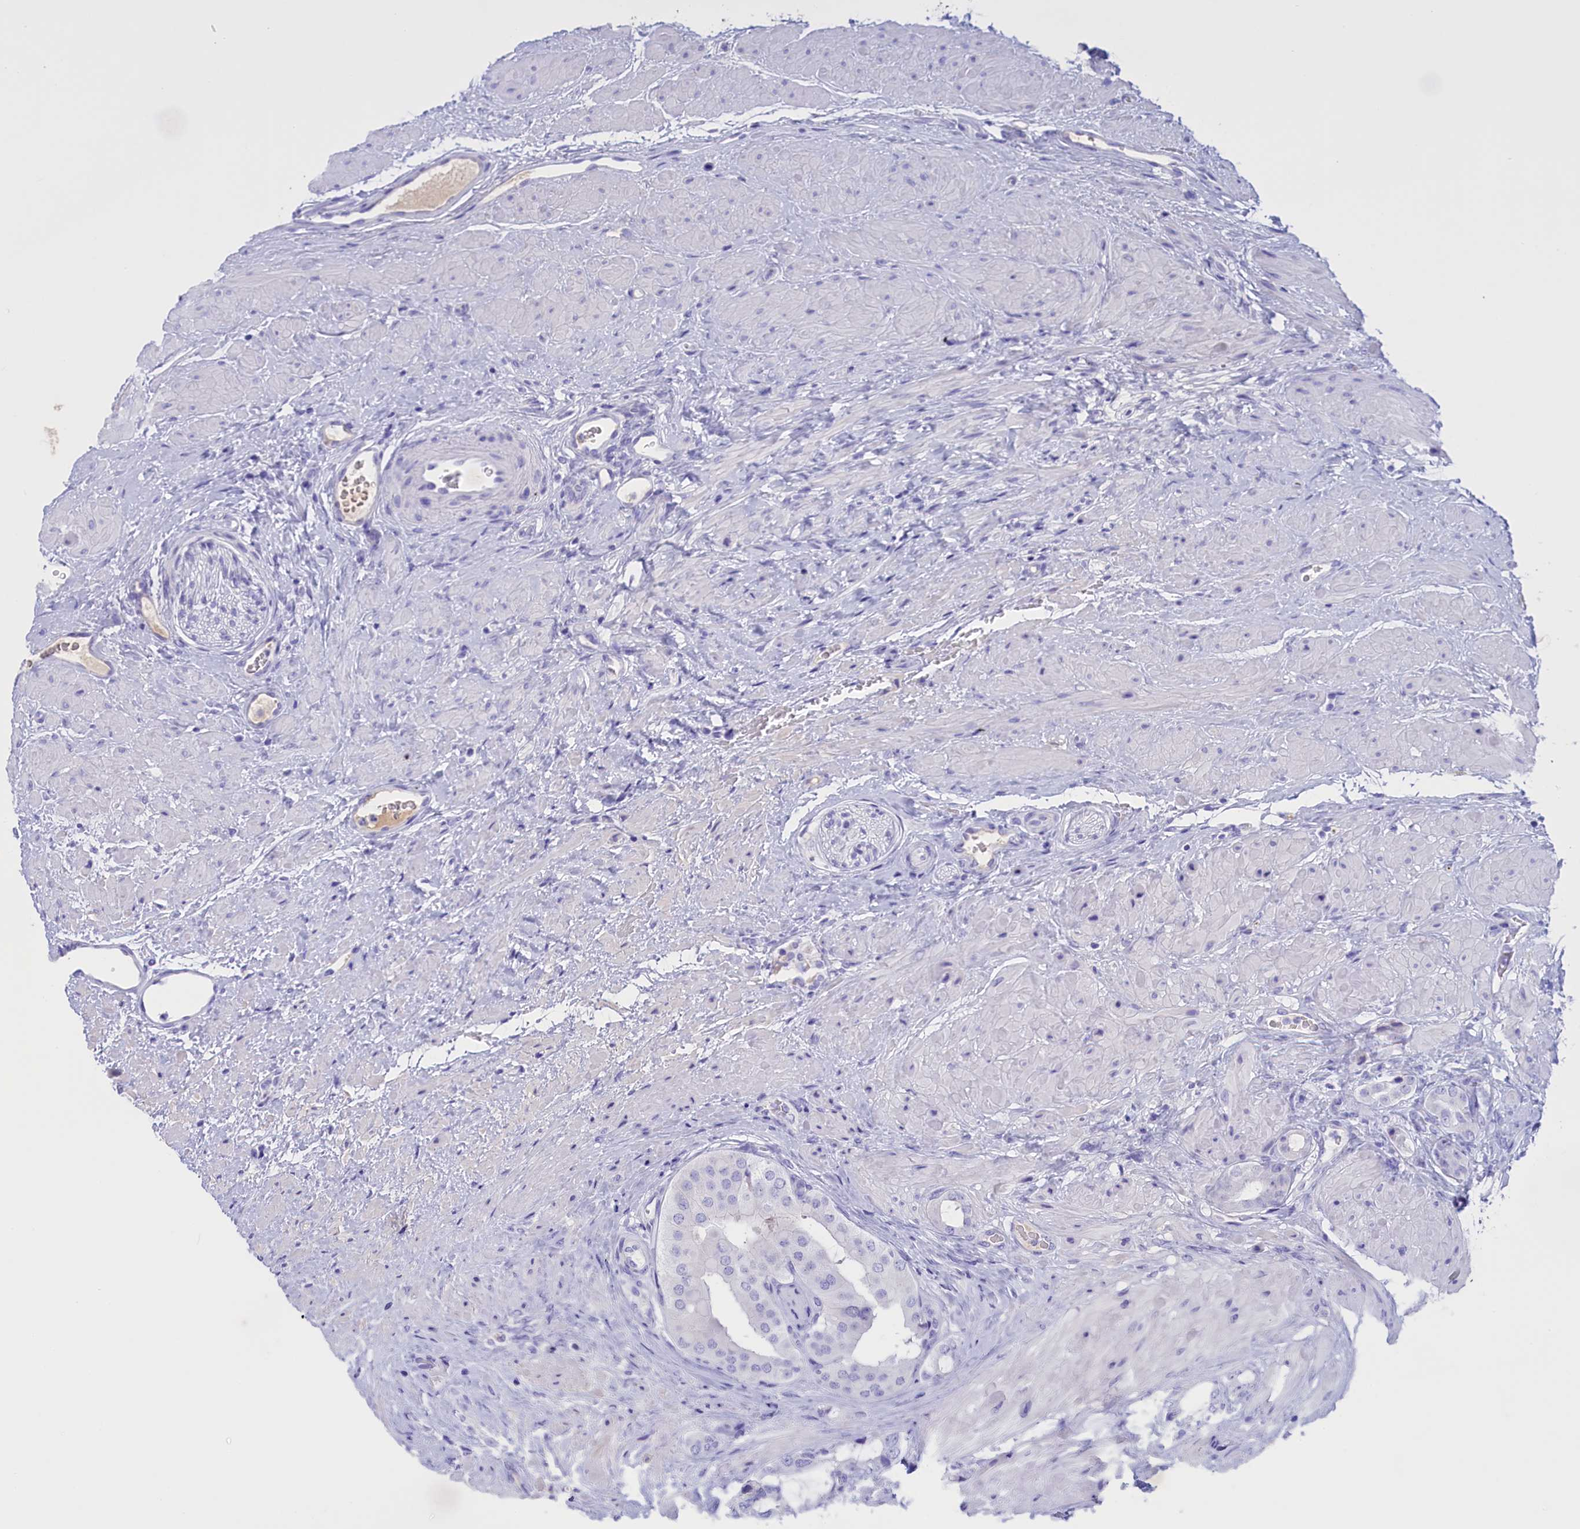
{"staining": {"intensity": "negative", "quantity": "none", "location": "none"}, "tissue": "prostate cancer", "cell_type": "Tumor cells", "image_type": "cancer", "snomed": [{"axis": "morphology", "description": "Adenocarcinoma, Low grade"}, {"axis": "topography", "description": "Prostate"}], "caption": "Immunohistochemical staining of prostate cancer (low-grade adenocarcinoma) exhibits no significant positivity in tumor cells.", "gene": "PROK2", "patient": {"sex": "male", "age": 57}}